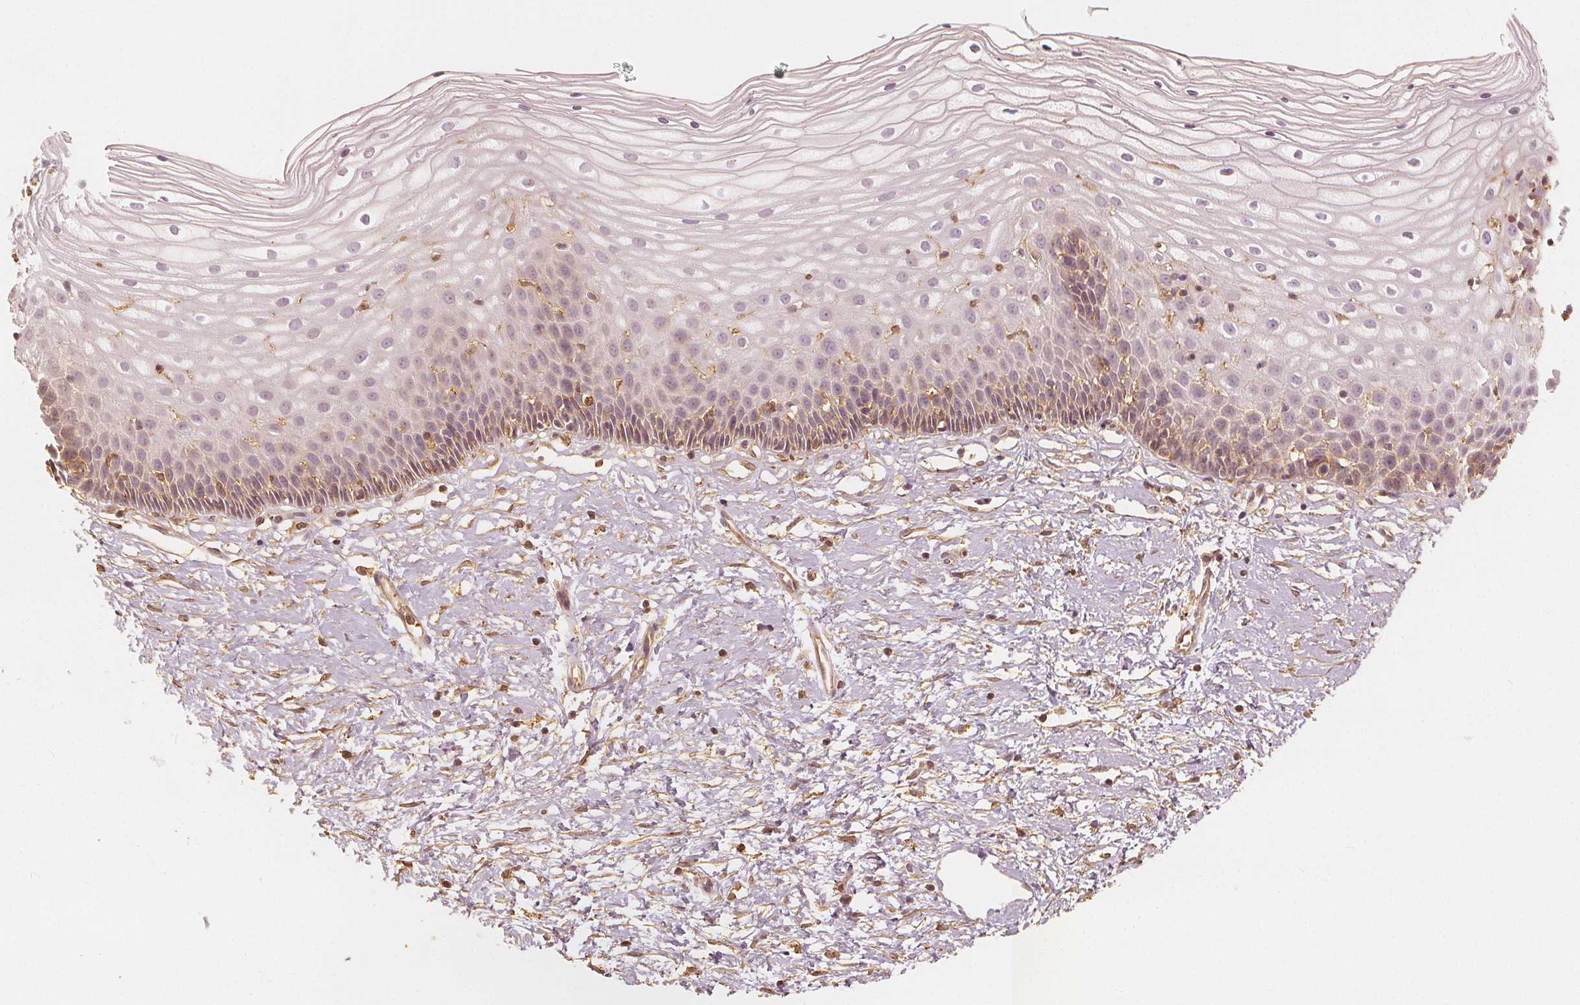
{"staining": {"intensity": "weak", "quantity": ">75%", "location": "cytoplasmic/membranous"}, "tissue": "cervix", "cell_type": "Glandular cells", "image_type": "normal", "snomed": [{"axis": "morphology", "description": "Normal tissue, NOS"}, {"axis": "topography", "description": "Cervix"}], "caption": "An IHC micrograph of benign tissue is shown. Protein staining in brown highlights weak cytoplasmic/membranous positivity in cervix within glandular cells.", "gene": "ARHGAP26", "patient": {"sex": "female", "age": 36}}